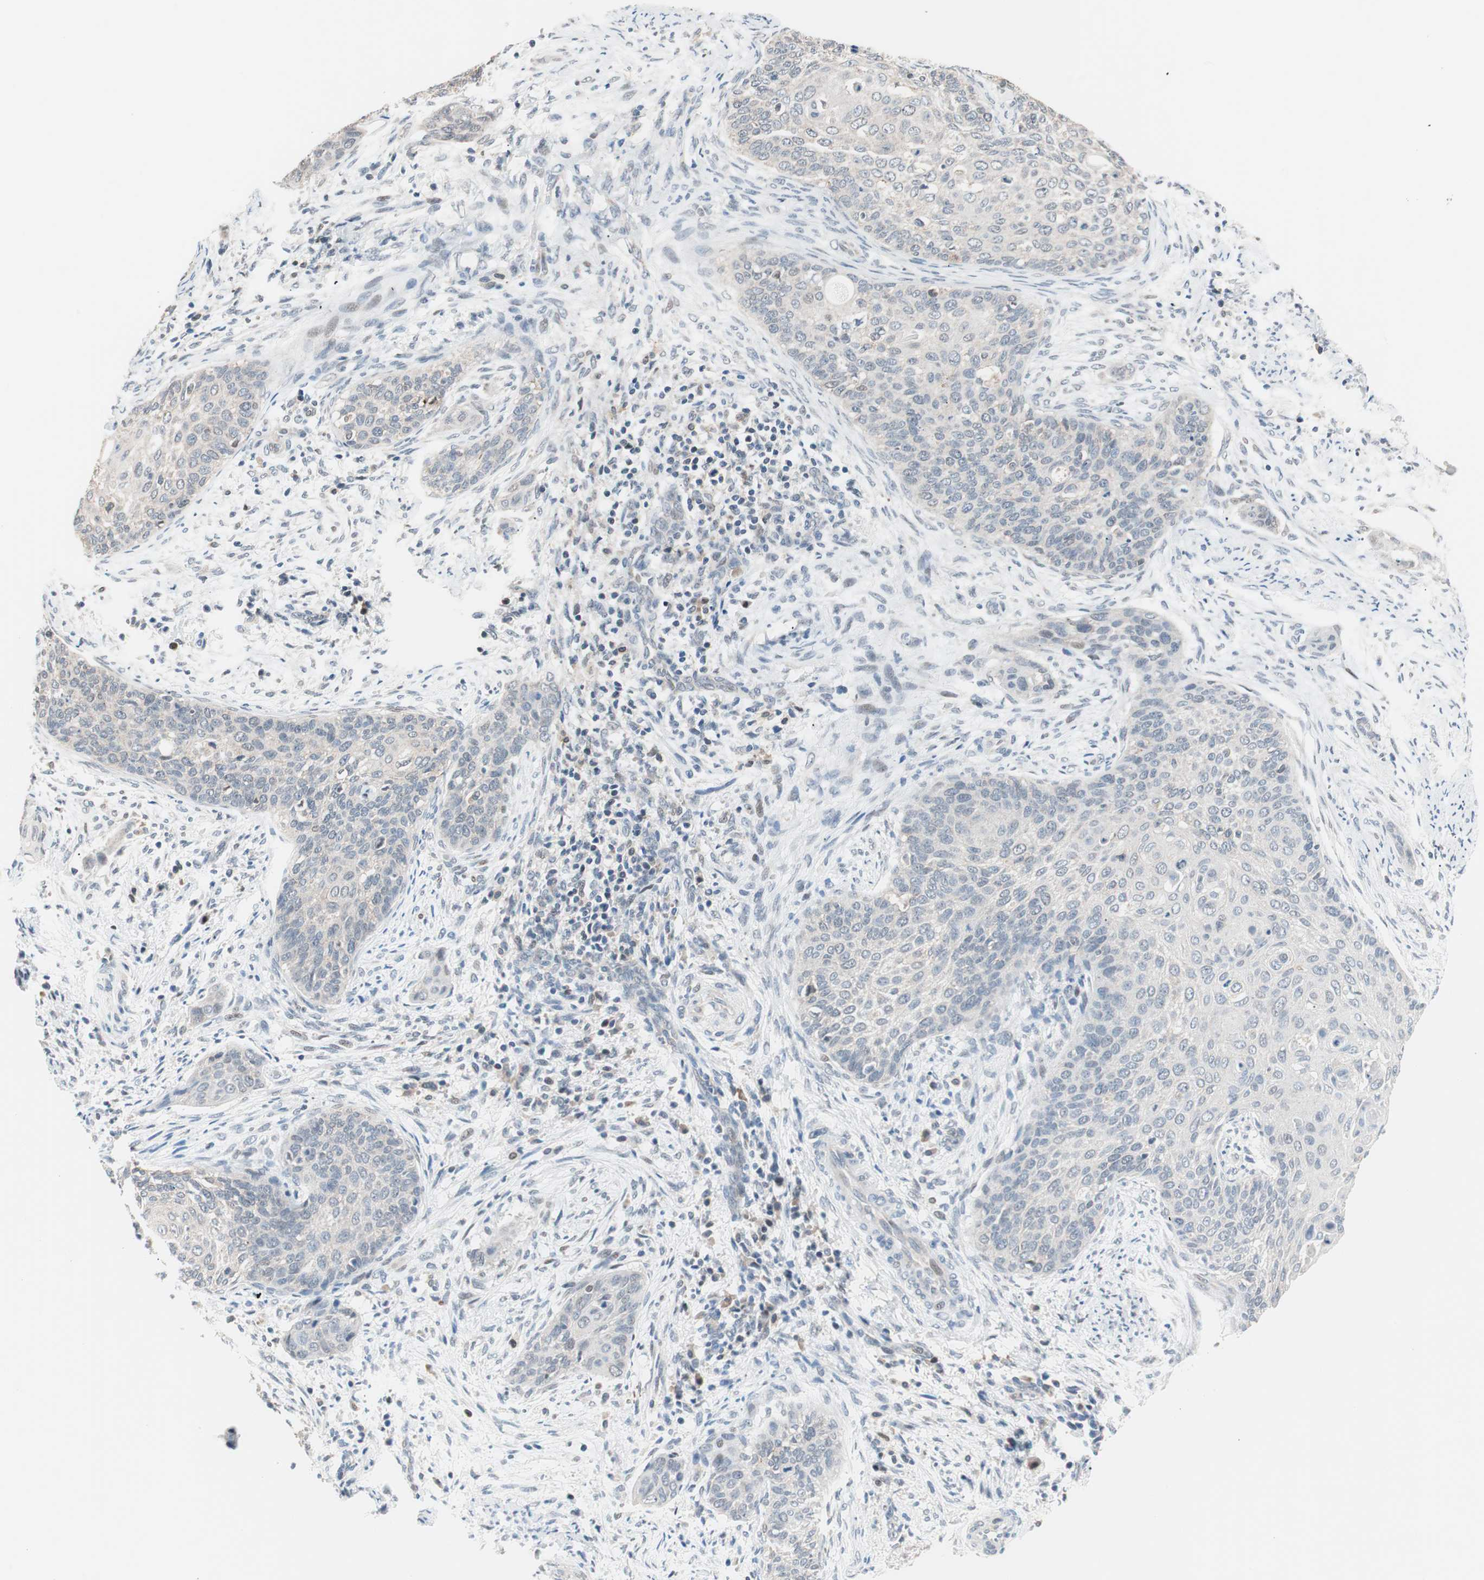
{"staining": {"intensity": "negative", "quantity": "none", "location": "none"}, "tissue": "cervical cancer", "cell_type": "Tumor cells", "image_type": "cancer", "snomed": [{"axis": "morphology", "description": "Squamous cell carcinoma, NOS"}, {"axis": "topography", "description": "Cervix"}], "caption": "There is no significant positivity in tumor cells of cervical squamous cell carcinoma. The staining is performed using DAB brown chromogen with nuclei counter-stained in using hematoxylin.", "gene": "POLH", "patient": {"sex": "female", "age": 33}}